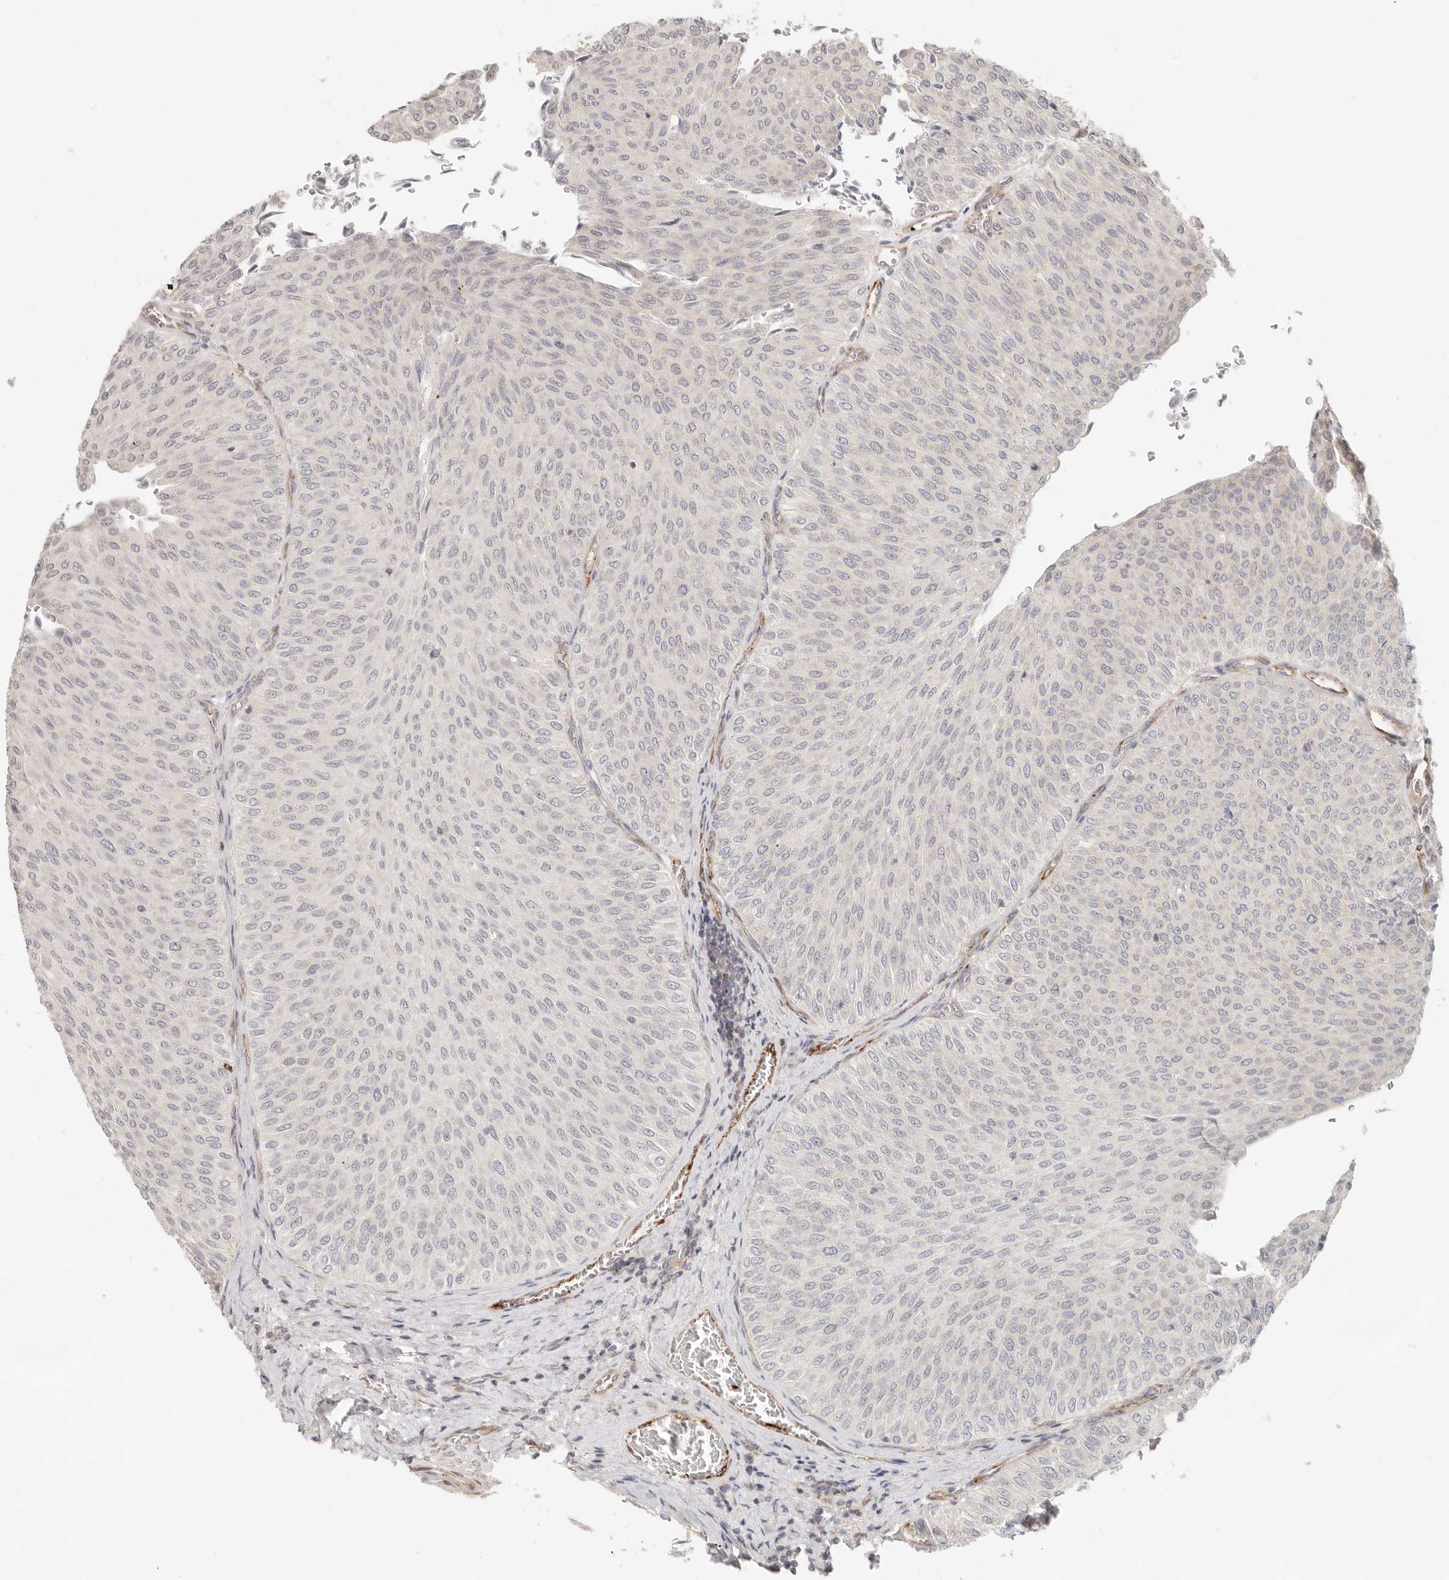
{"staining": {"intensity": "negative", "quantity": "none", "location": "none"}, "tissue": "urothelial cancer", "cell_type": "Tumor cells", "image_type": "cancer", "snomed": [{"axis": "morphology", "description": "Urothelial carcinoma, Low grade"}, {"axis": "topography", "description": "Urinary bladder"}], "caption": "IHC micrograph of low-grade urothelial carcinoma stained for a protein (brown), which shows no expression in tumor cells.", "gene": "SASS6", "patient": {"sex": "male", "age": 78}}